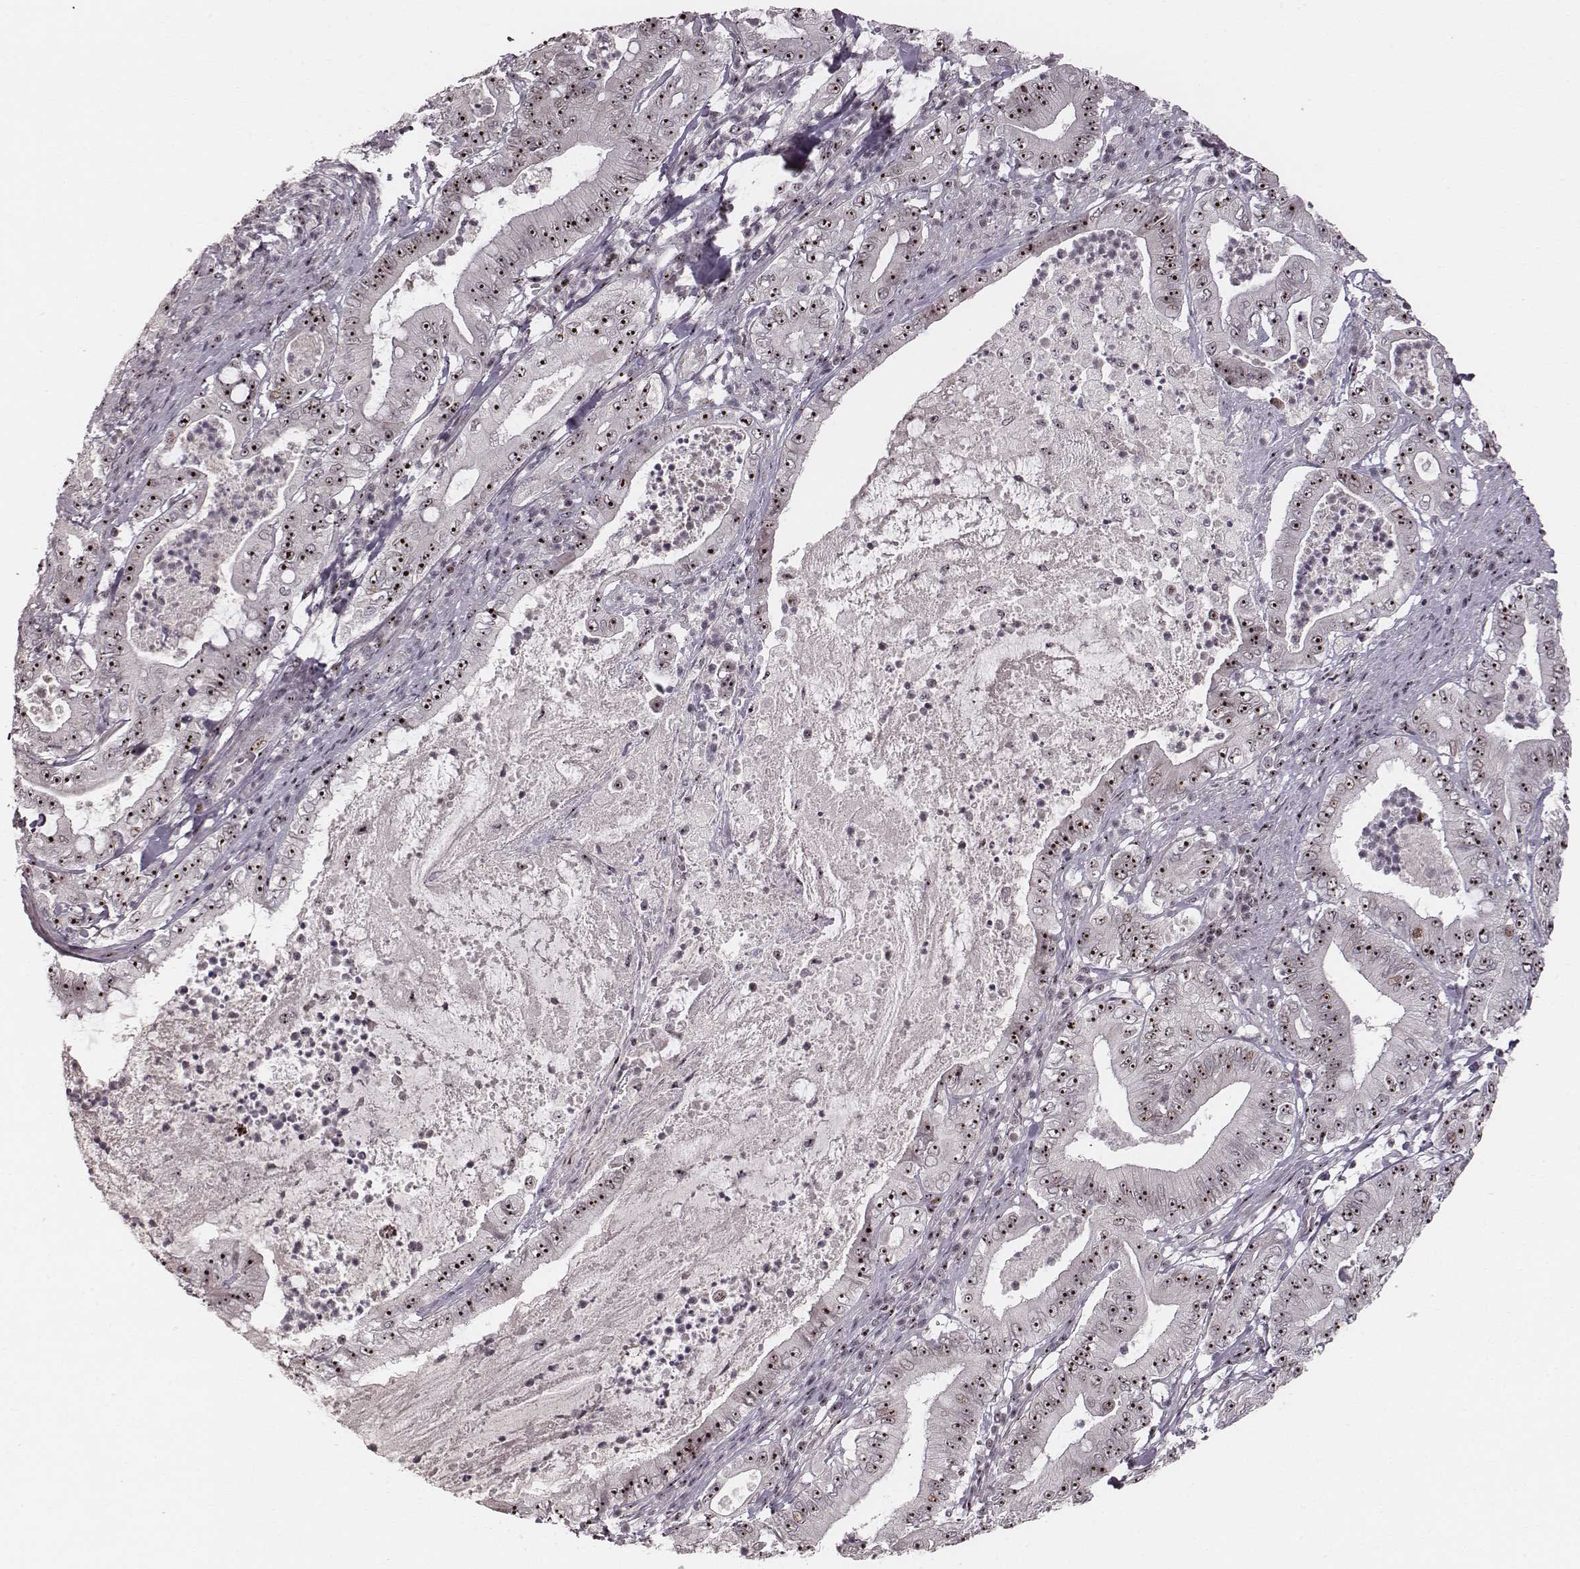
{"staining": {"intensity": "moderate", "quantity": ">75%", "location": "nuclear"}, "tissue": "pancreatic cancer", "cell_type": "Tumor cells", "image_type": "cancer", "snomed": [{"axis": "morphology", "description": "Adenocarcinoma, NOS"}, {"axis": "topography", "description": "Pancreas"}], "caption": "The image displays immunohistochemical staining of pancreatic cancer. There is moderate nuclear staining is seen in about >75% of tumor cells. (IHC, brightfield microscopy, high magnification).", "gene": "NOP56", "patient": {"sex": "male", "age": 71}}